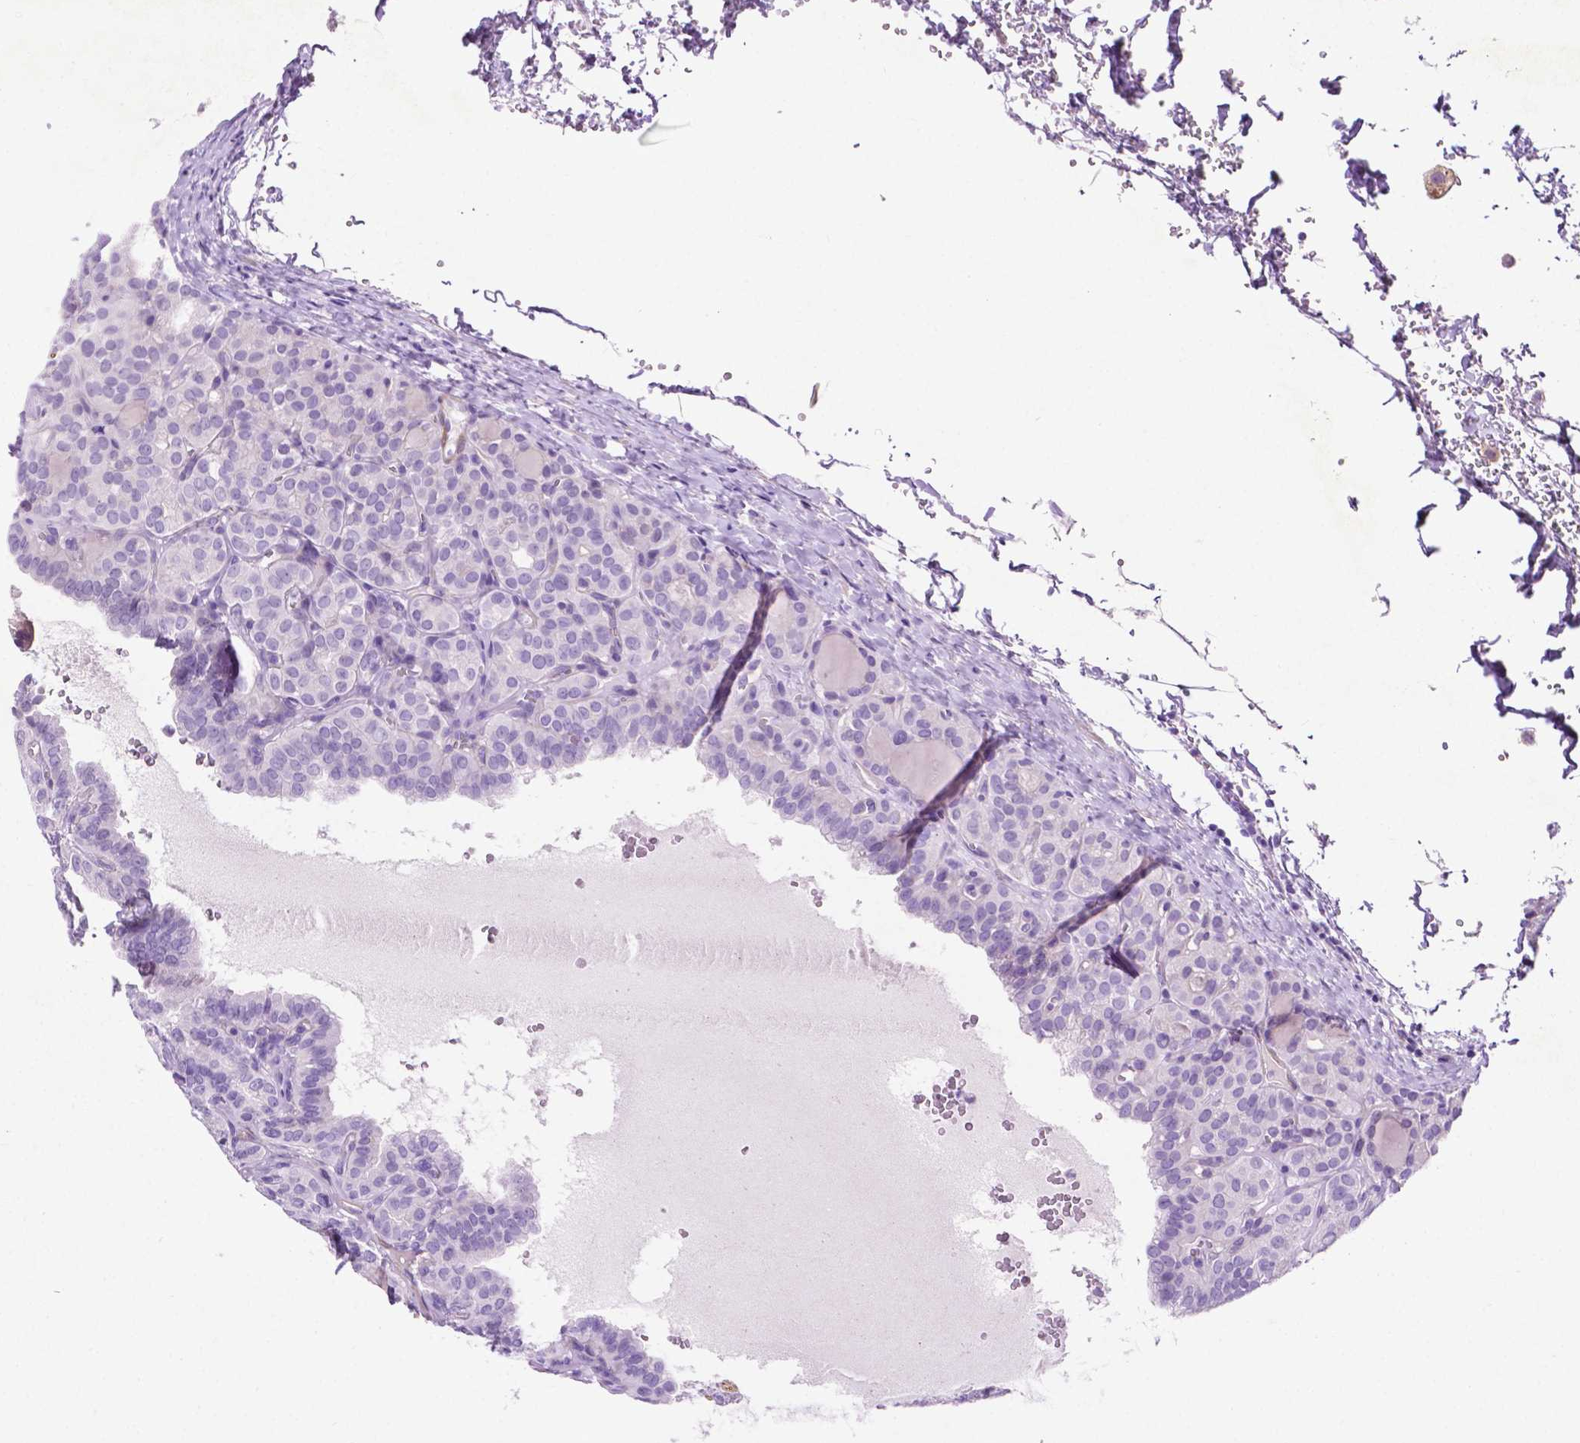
{"staining": {"intensity": "negative", "quantity": "none", "location": "none"}, "tissue": "thyroid cancer", "cell_type": "Tumor cells", "image_type": "cancer", "snomed": [{"axis": "morphology", "description": "Papillary adenocarcinoma, NOS"}, {"axis": "topography", "description": "Thyroid gland"}], "caption": "High magnification brightfield microscopy of thyroid cancer (papillary adenocarcinoma) stained with DAB (brown) and counterstained with hematoxylin (blue): tumor cells show no significant positivity.", "gene": "ASPG", "patient": {"sex": "female", "age": 41}}